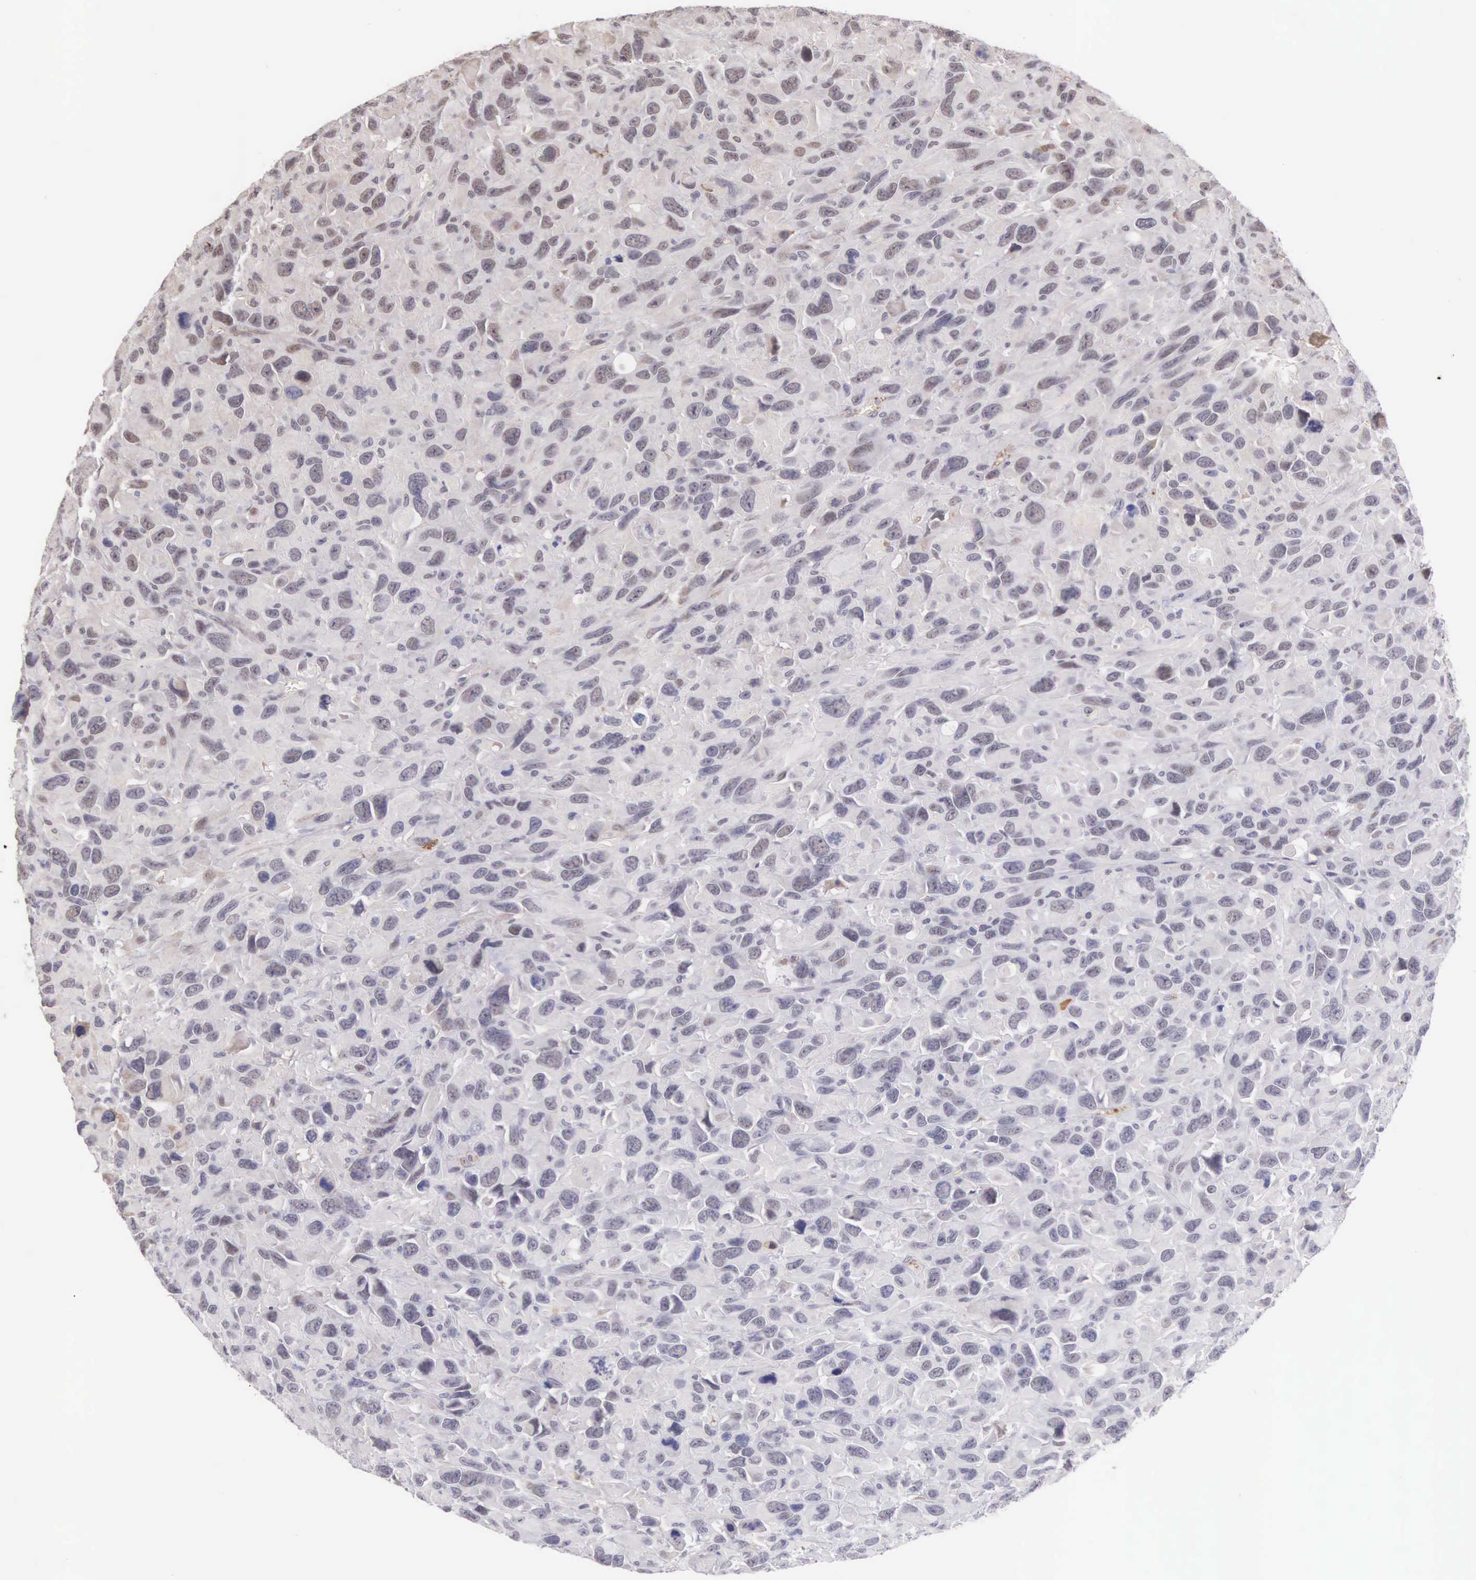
{"staining": {"intensity": "moderate", "quantity": "<25%", "location": "nuclear"}, "tissue": "renal cancer", "cell_type": "Tumor cells", "image_type": "cancer", "snomed": [{"axis": "morphology", "description": "Adenocarcinoma, NOS"}, {"axis": "topography", "description": "Kidney"}], "caption": "An immunohistochemistry (IHC) micrograph of neoplastic tissue is shown. Protein staining in brown shows moderate nuclear positivity in adenocarcinoma (renal) within tumor cells.", "gene": "HMGXB4", "patient": {"sex": "male", "age": 79}}